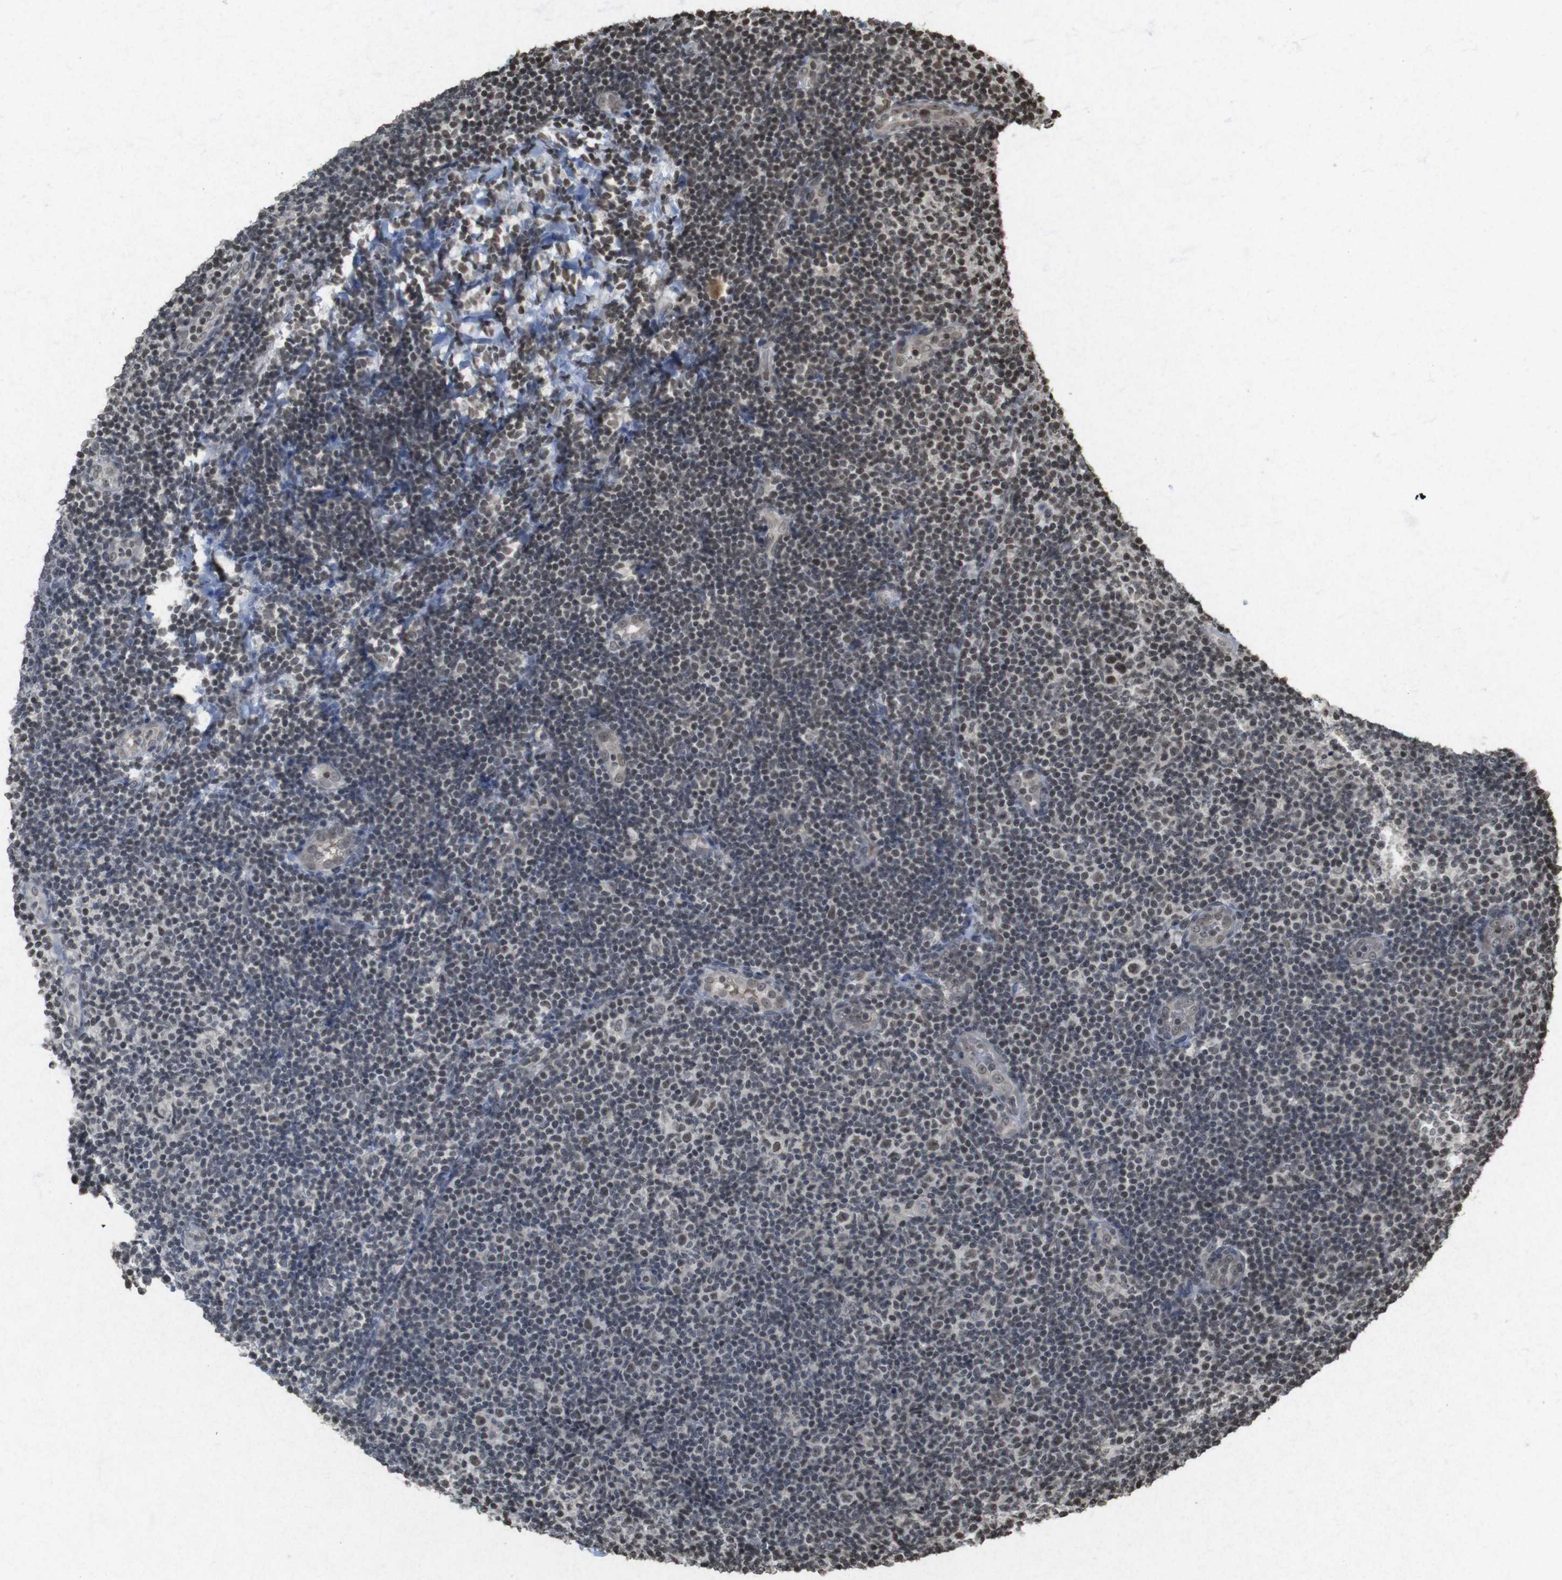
{"staining": {"intensity": "moderate", "quantity": "<25%", "location": "nuclear"}, "tissue": "lymphoma", "cell_type": "Tumor cells", "image_type": "cancer", "snomed": [{"axis": "morphology", "description": "Malignant lymphoma, non-Hodgkin's type, Low grade"}, {"axis": "topography", "description": "Lymph node"}], "caption": "This histopathology image demonstrates lymphoma stained with immunohistochemistry (IHC) to label a protein in brown. The nuclear of tumor cells show moderate positivity for the protein. Nuclei are counter-stained blue.", "gene": "FOXA3", "patient": {"sex": "male", "age": 83}}